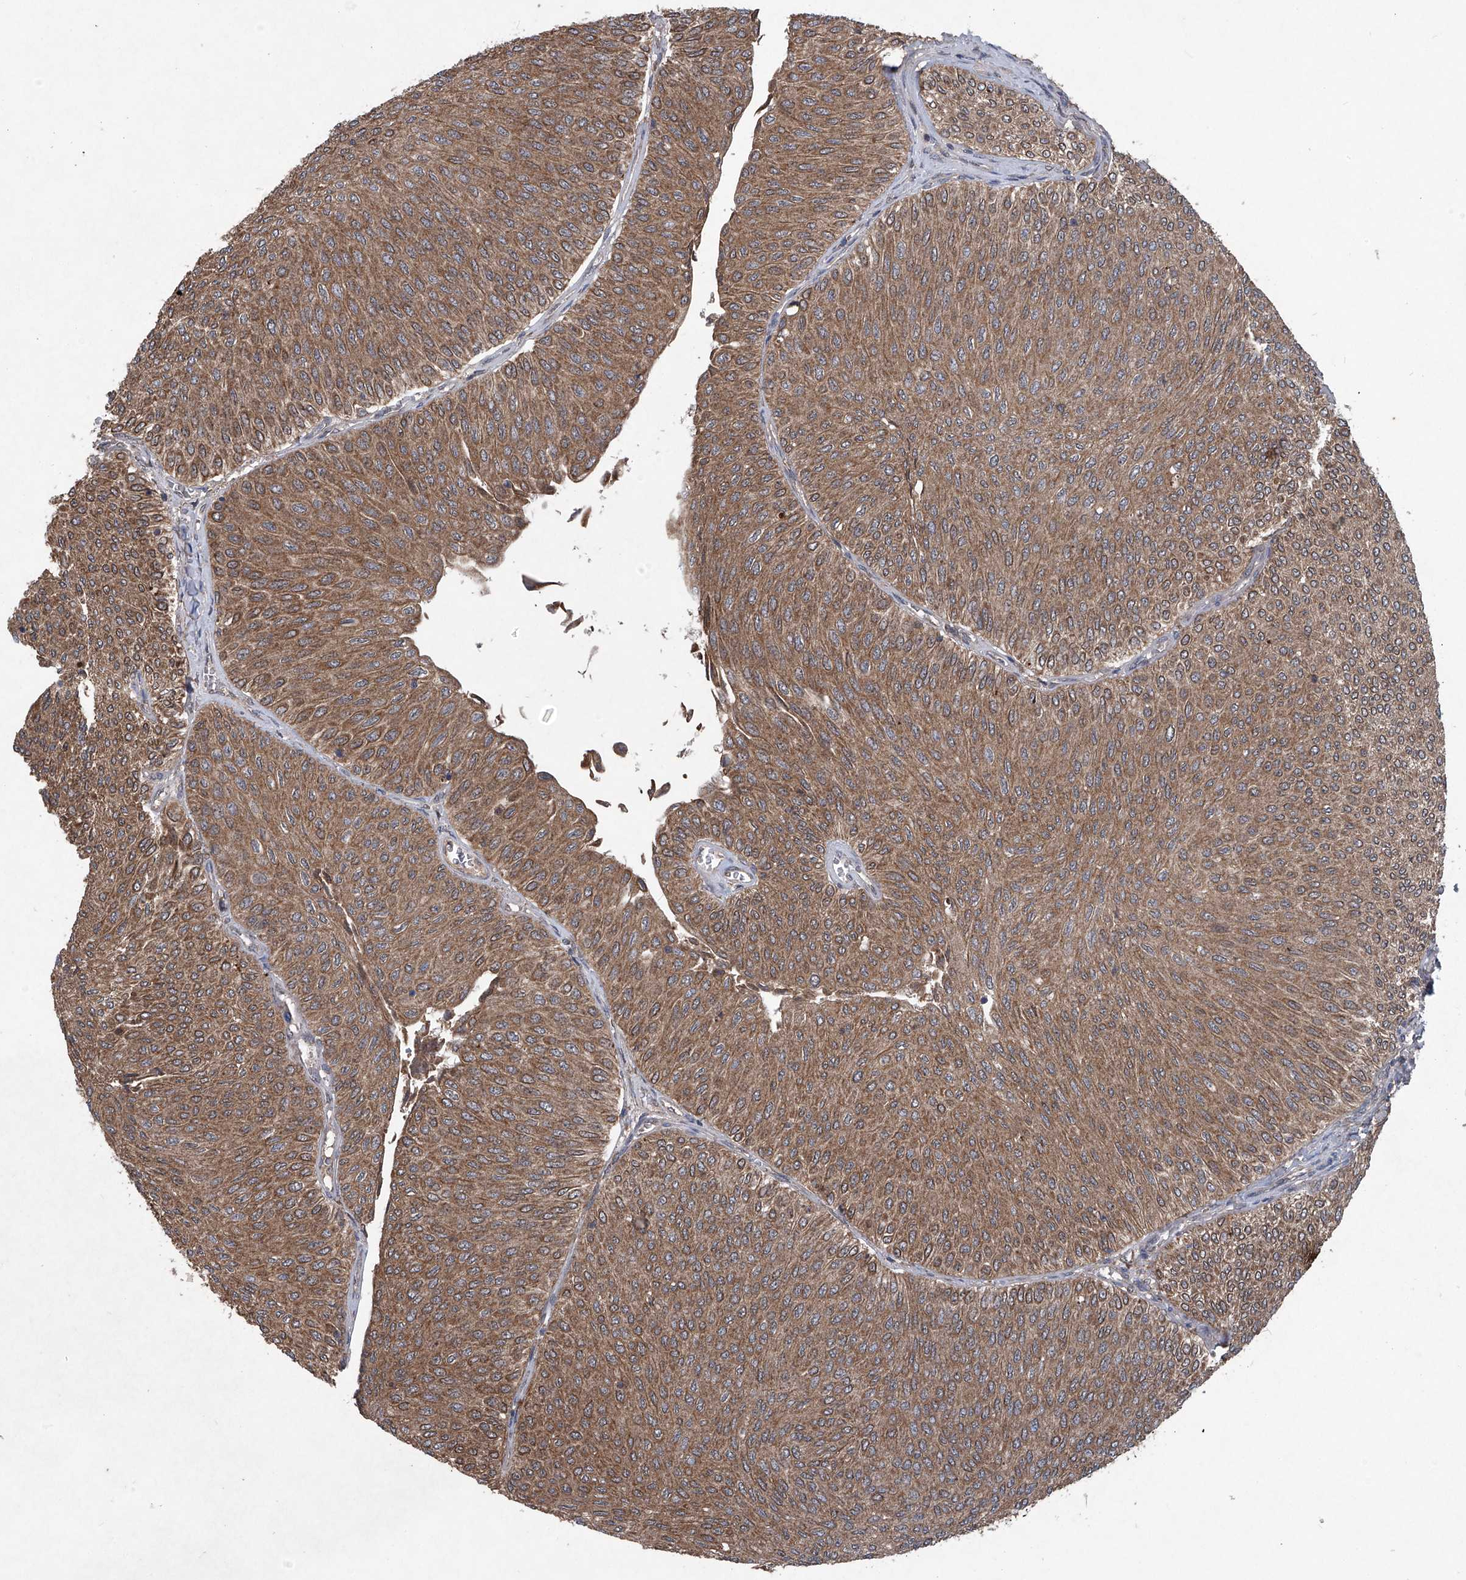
{"staining": {"intensity": "moderate", "quantity": ">75%", "location": "cytoplasmic/membranous"}, "tissue": "urothelial cancer", "cell_type": "Tumor cells", "image_type": "cancer", "snomed": [{"axis": "morphology", "description": "Urothelial carcinoma, Low grade"}, {"axis": "topography", "description": "Urinary bladder"}], "caption": "Moderate cytoplasmic/membranous expression for a protein is identified in about >75% of tumor cells of urothelial cancer using immunohistochemistry.", "gene": "SUMF2", "patient": {"sex": "male", "age": 78}}